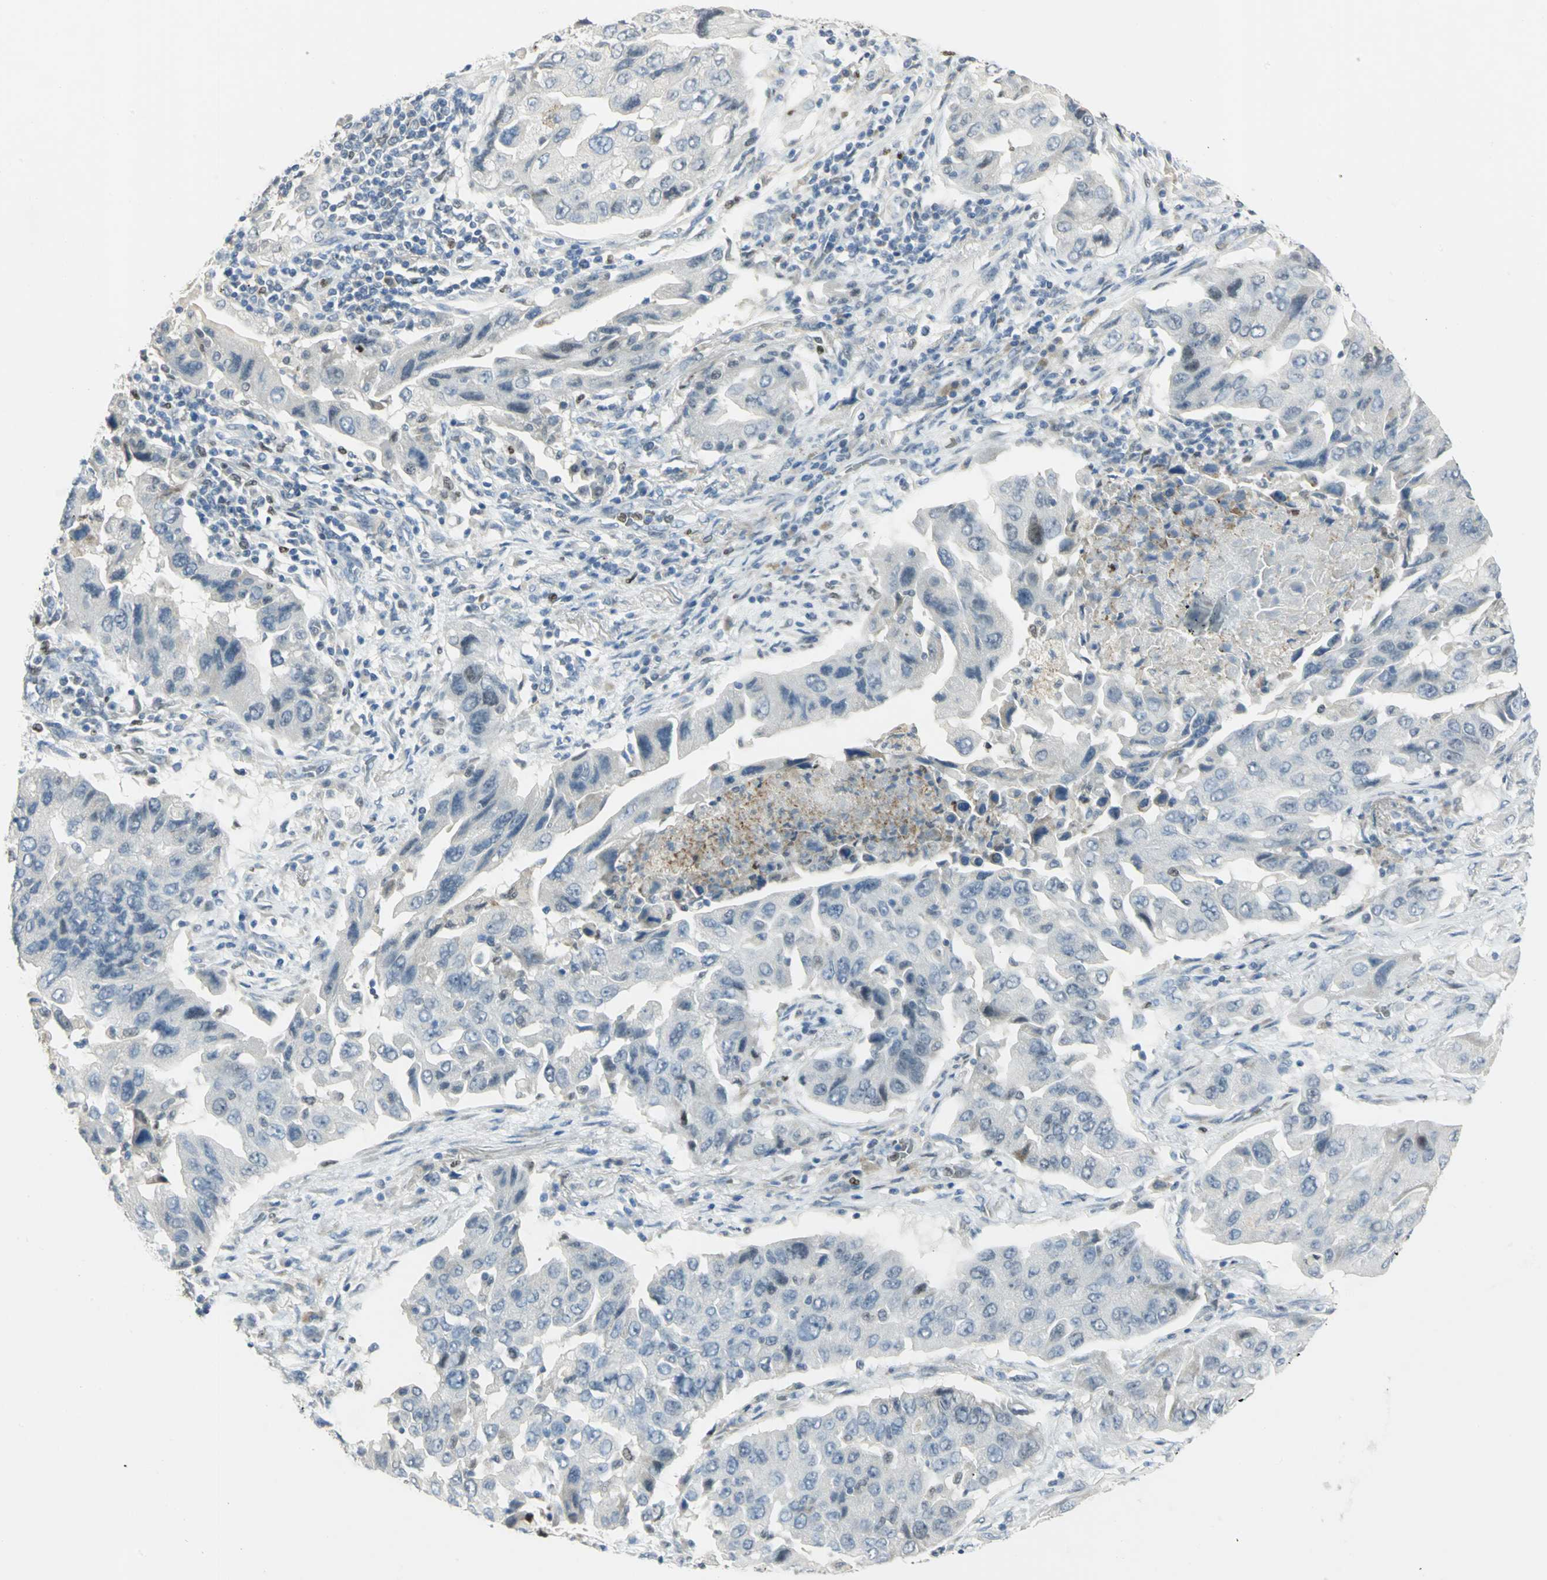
{"staining": {"intensity": "negative", "quantity": "none", "location": "none"}, "tissue": "lung cancer", "cell_type": "Tumor cells", "image_type": "cancer", "snomed": [{"axis": "morphology", "description": "Adenocarcinoma, NOS"}, {"axis": "topography", "description": "Lung"}], "caption": "The photomicrograph exhibits no staining of tumor cells in adenocarcinoma (lung).", "gene": "BCL6", "patient": {"sex": "female", "age": 65}}